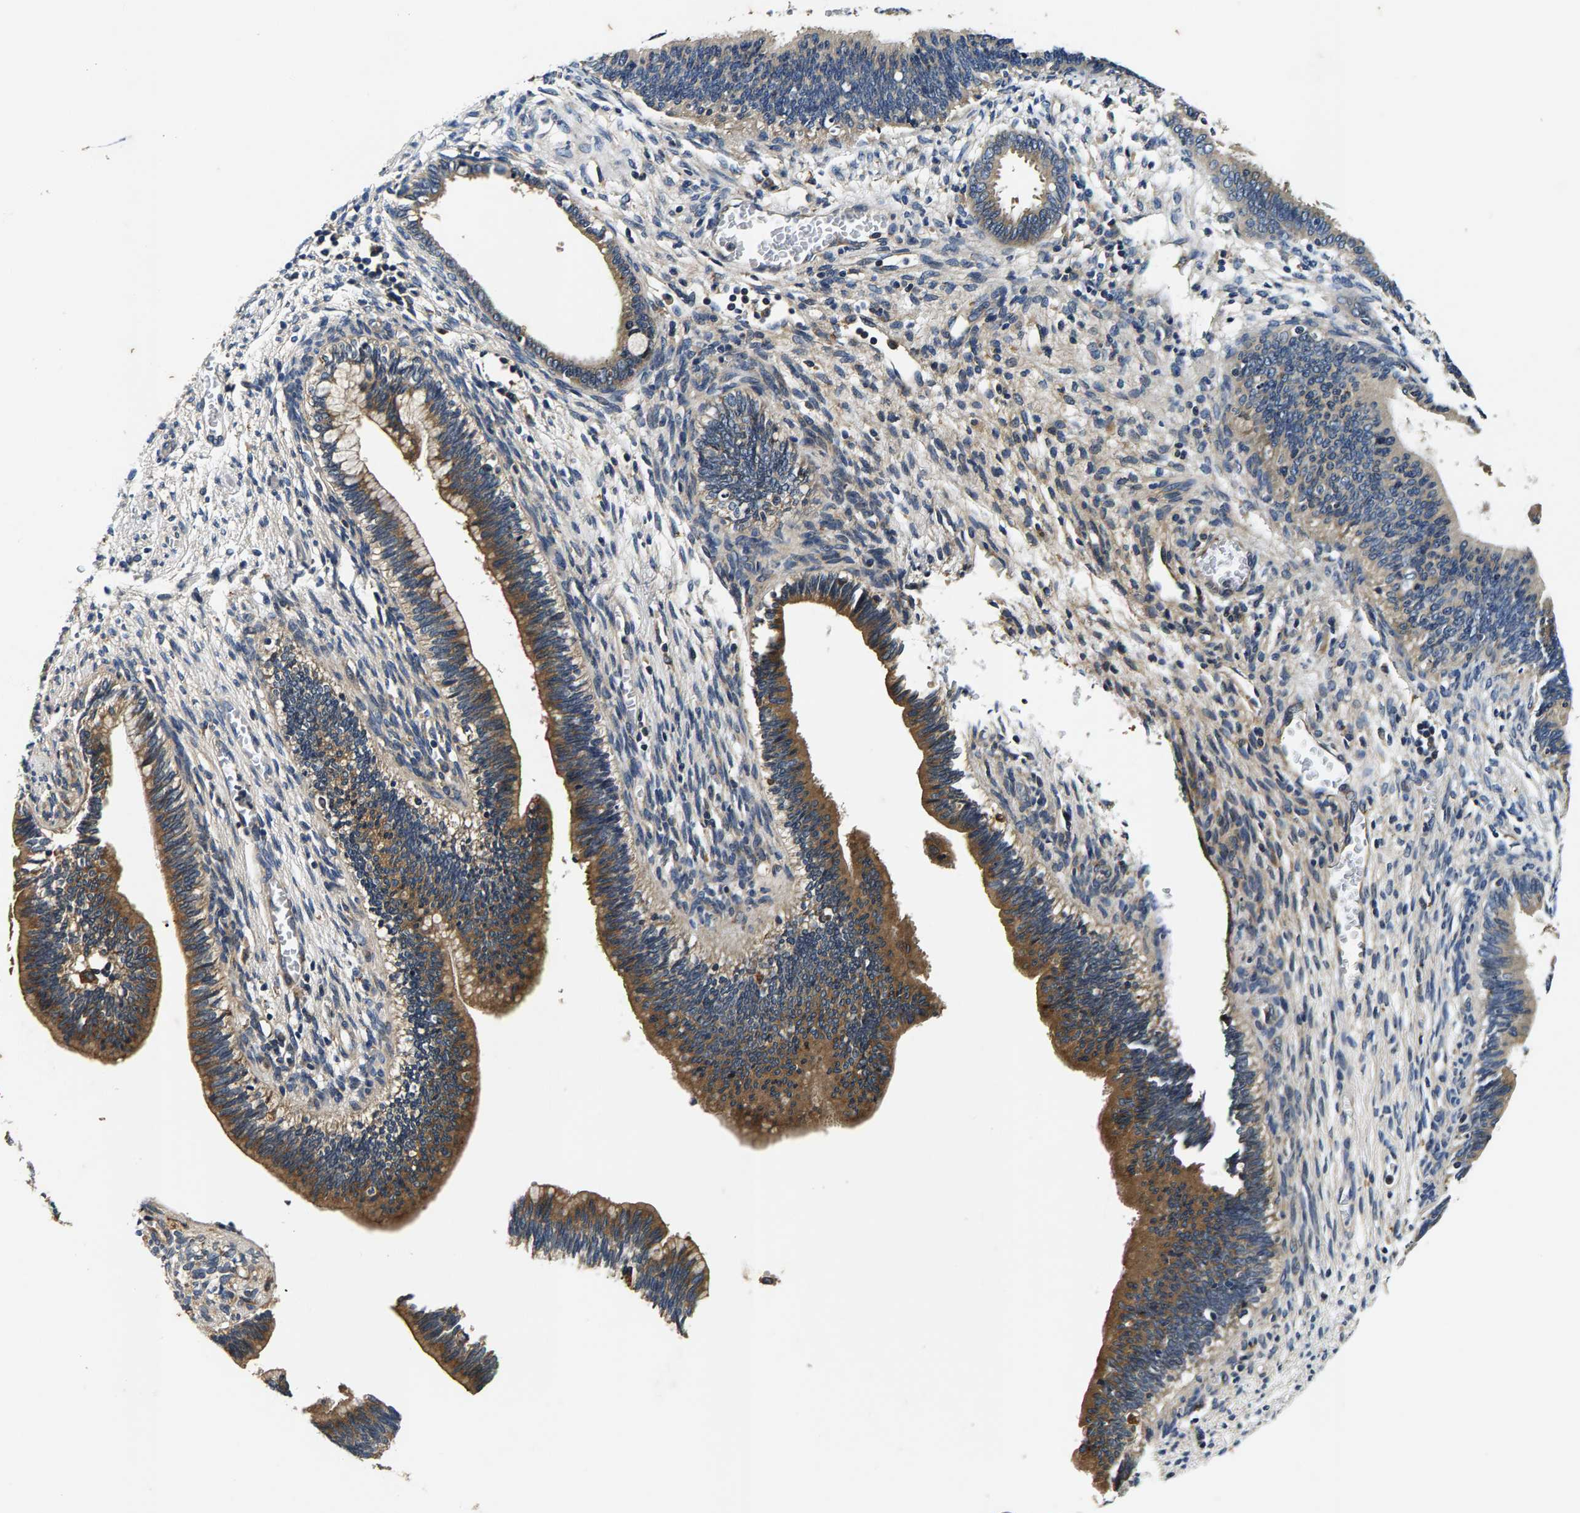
{"staining": {"intensity": "moderate", "quantity": ">75%", "location": "cytoplasmic/membranous"}, "tissue": "cervical cancer", "cell_type": "Tumor cells", "image_type": "cancer", "snomed": [{"axis": "morphology", "description": "Adenocarcinoma, NOS"}, {"axis": "topography", "description": "Cervix"}], "caption": "A medium amount of moderate cytoplasmic/membranous staining is identified in approximately >75% of tumor cells in adenocarcinoma (cervical) tissue.", "gene": "PI4KB", "patient": {"sex": "female", "age": 44}}